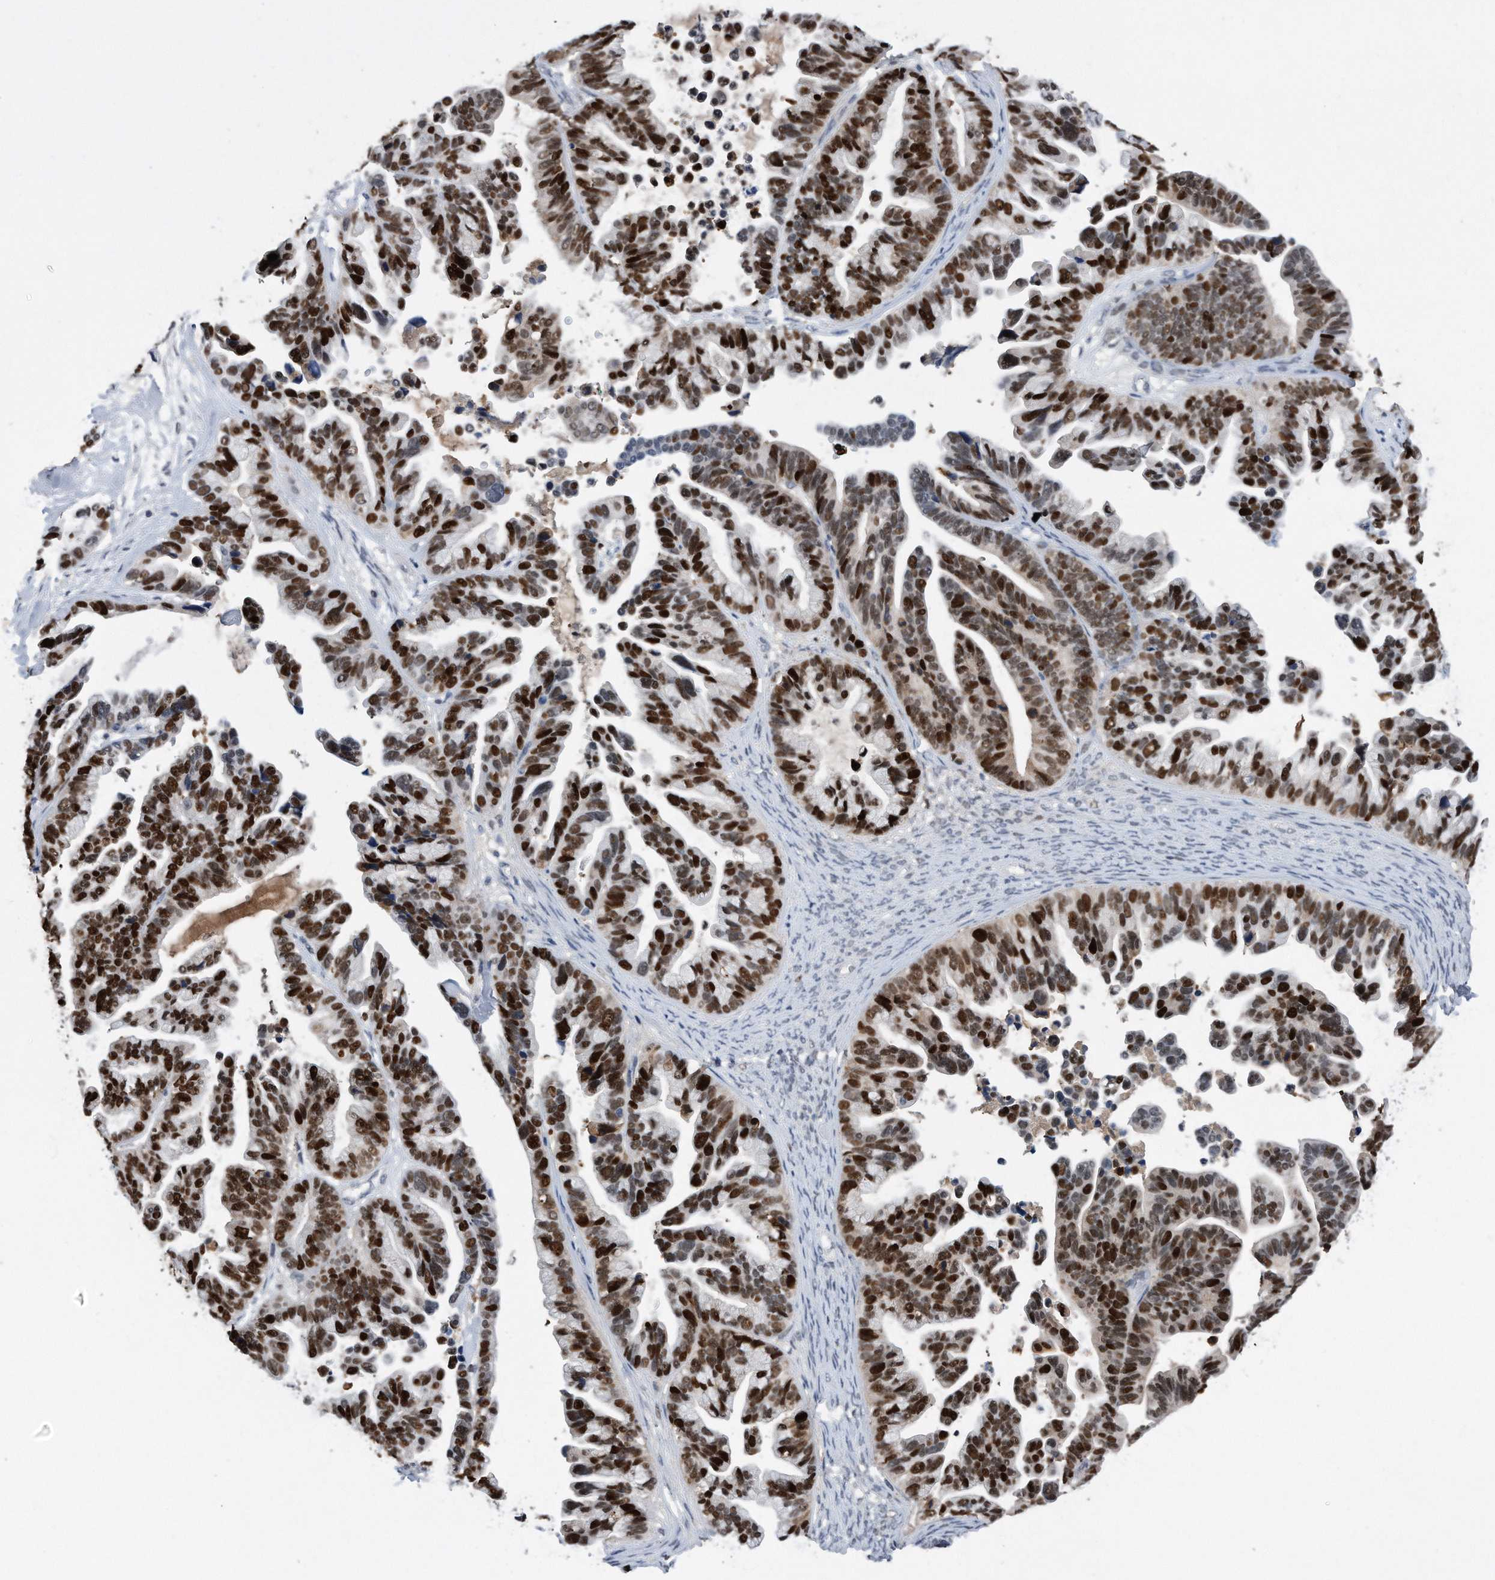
{"staining": {"intensity": "strong", "quantity": ">75%", "location": "nuclear"}, "tissue": "ovarian cancer", "cell_type": "Tumor cells", "image_type": "cancer", "snomed": [{"axis": "morphology", "description": "Cystadenocarcinoma, serous, NOS"}, {"axis": "topography", "description": "Ovary"}], "caption": "Strong nuclear expression for a protein is present in about >75% of tumor cells of ovarian cancer (serous cystadenocarcinoma) using immunohistochemistry.", "gene": "PCNA", "patient": {"sex": "female", "age": 56}}